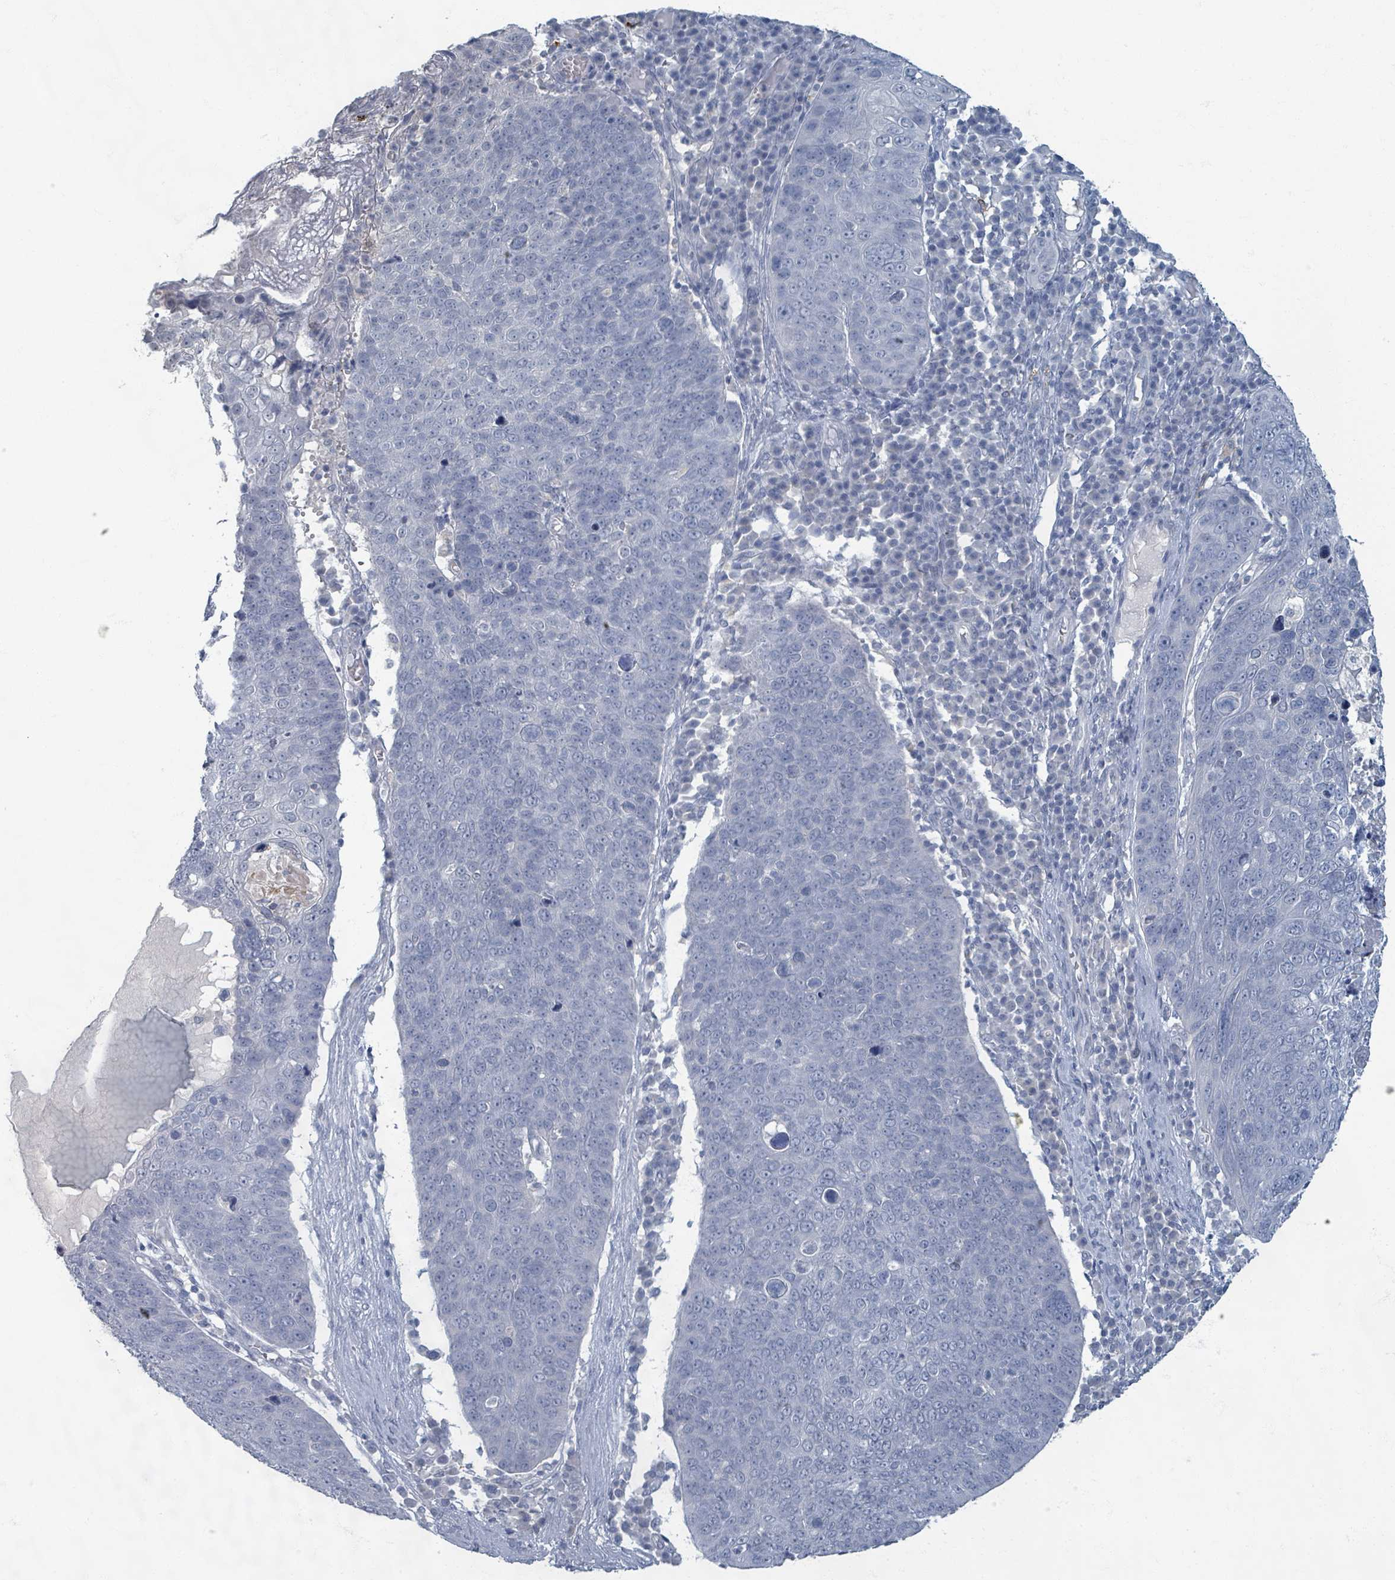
{"staining": {"intensity": "negative", "quantity": "none", "location": "none"}, "tissue": "skin cancer", "cell_type": "Tumor cells", "image_type": "cancer", "snomed": [{"axis": "morphology", "description": "Squamous cell carcinoma, NOS"}, {"axis": "topography", "description": "Skin"}], "caption": "This is an immunohistochemistry (IHC) image of human skin cancer (squamous cell carcinoma). There is no expression in tumor cells.", "gene": "WNT11", "patient": {"sex": "male", "age": 71}}